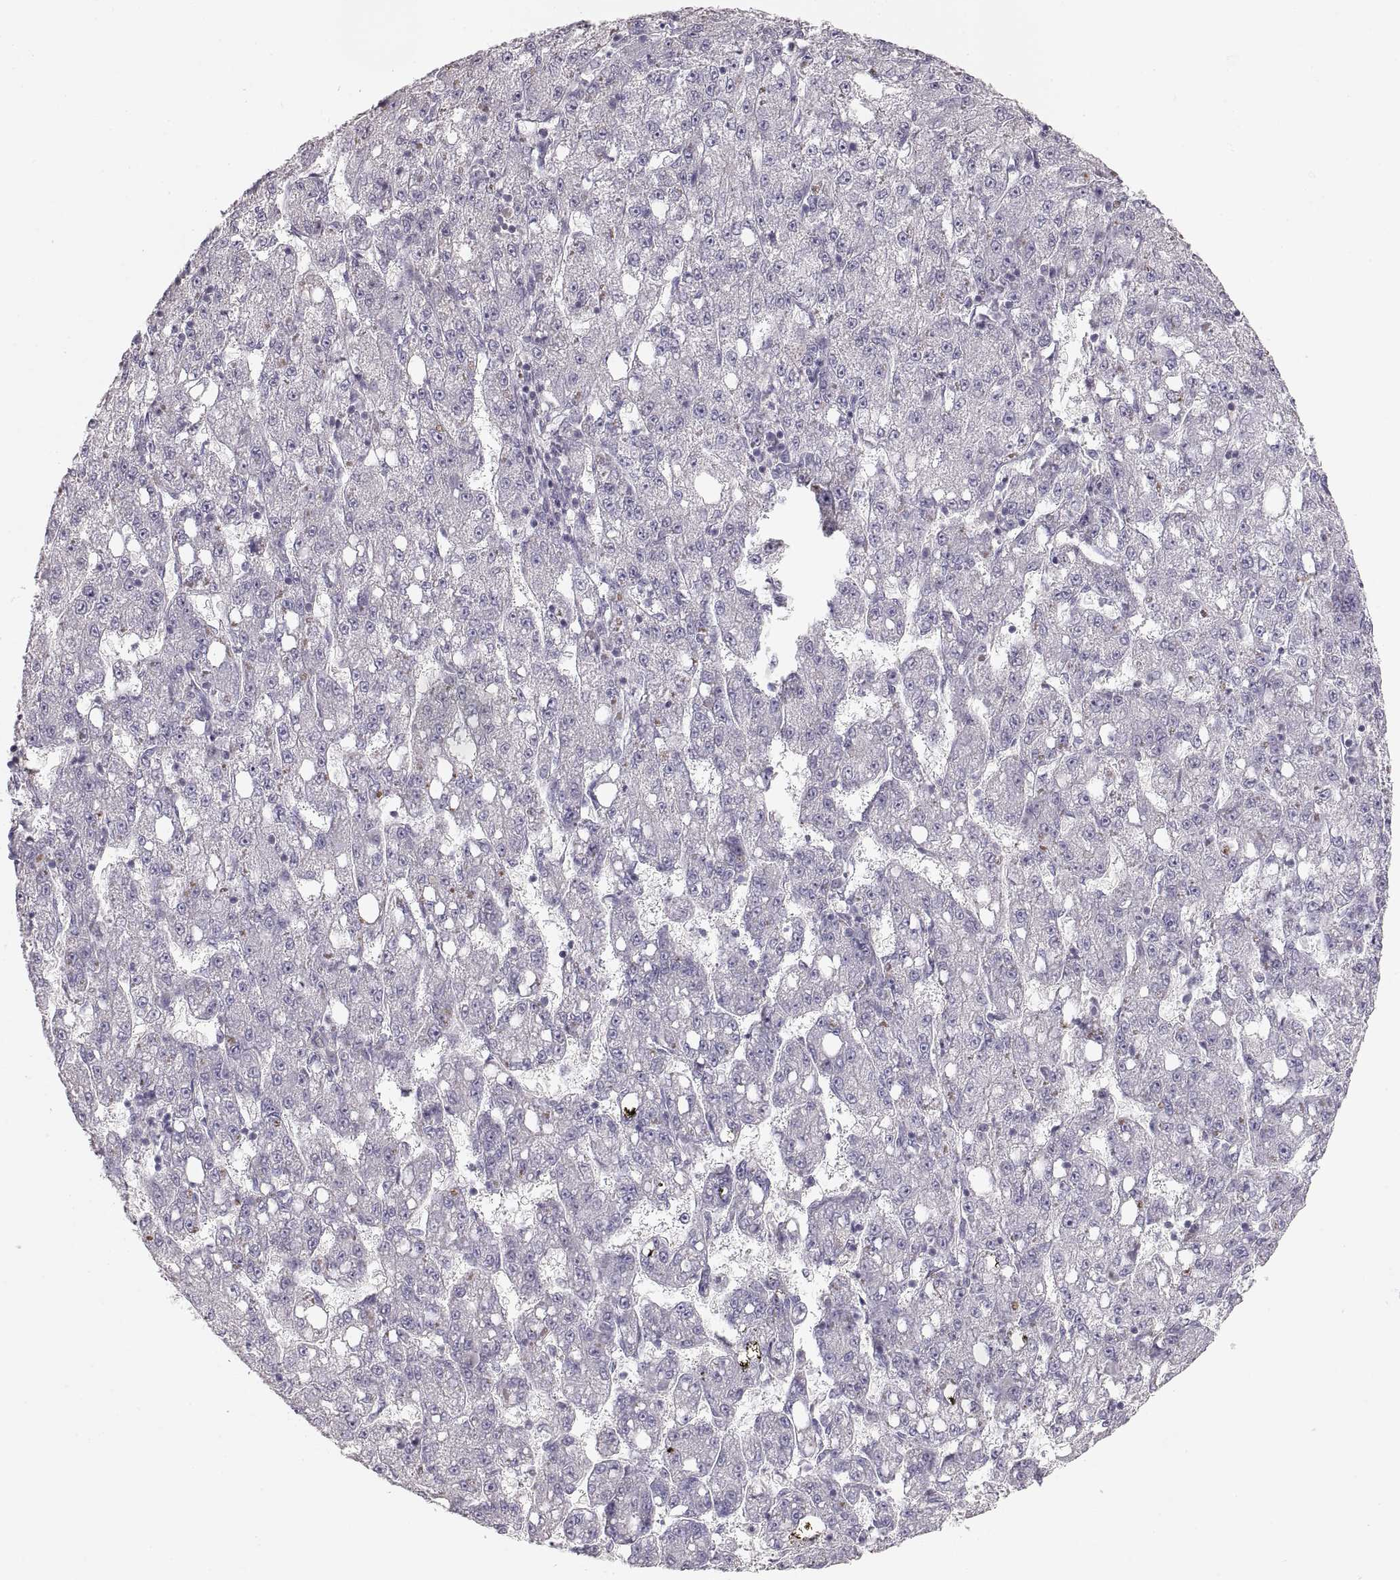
{"staining": {"intensity": "negative", "quantity": "none", "location": "none"}, "tissue": "liver cancer", "cell_type": "Tumor cells", "image_type": "cancer", "snomed": [{"axis": "morphology", "description": "Carcinoma, Hepatocellular, NOS"}, {"axis": "topography", "description": "Liver"}], "caption": "Tumor cells show no significant protein staining in liver cancer.", "gene": "PCSK2", "patient": {"sex": "female", "age": 65}}